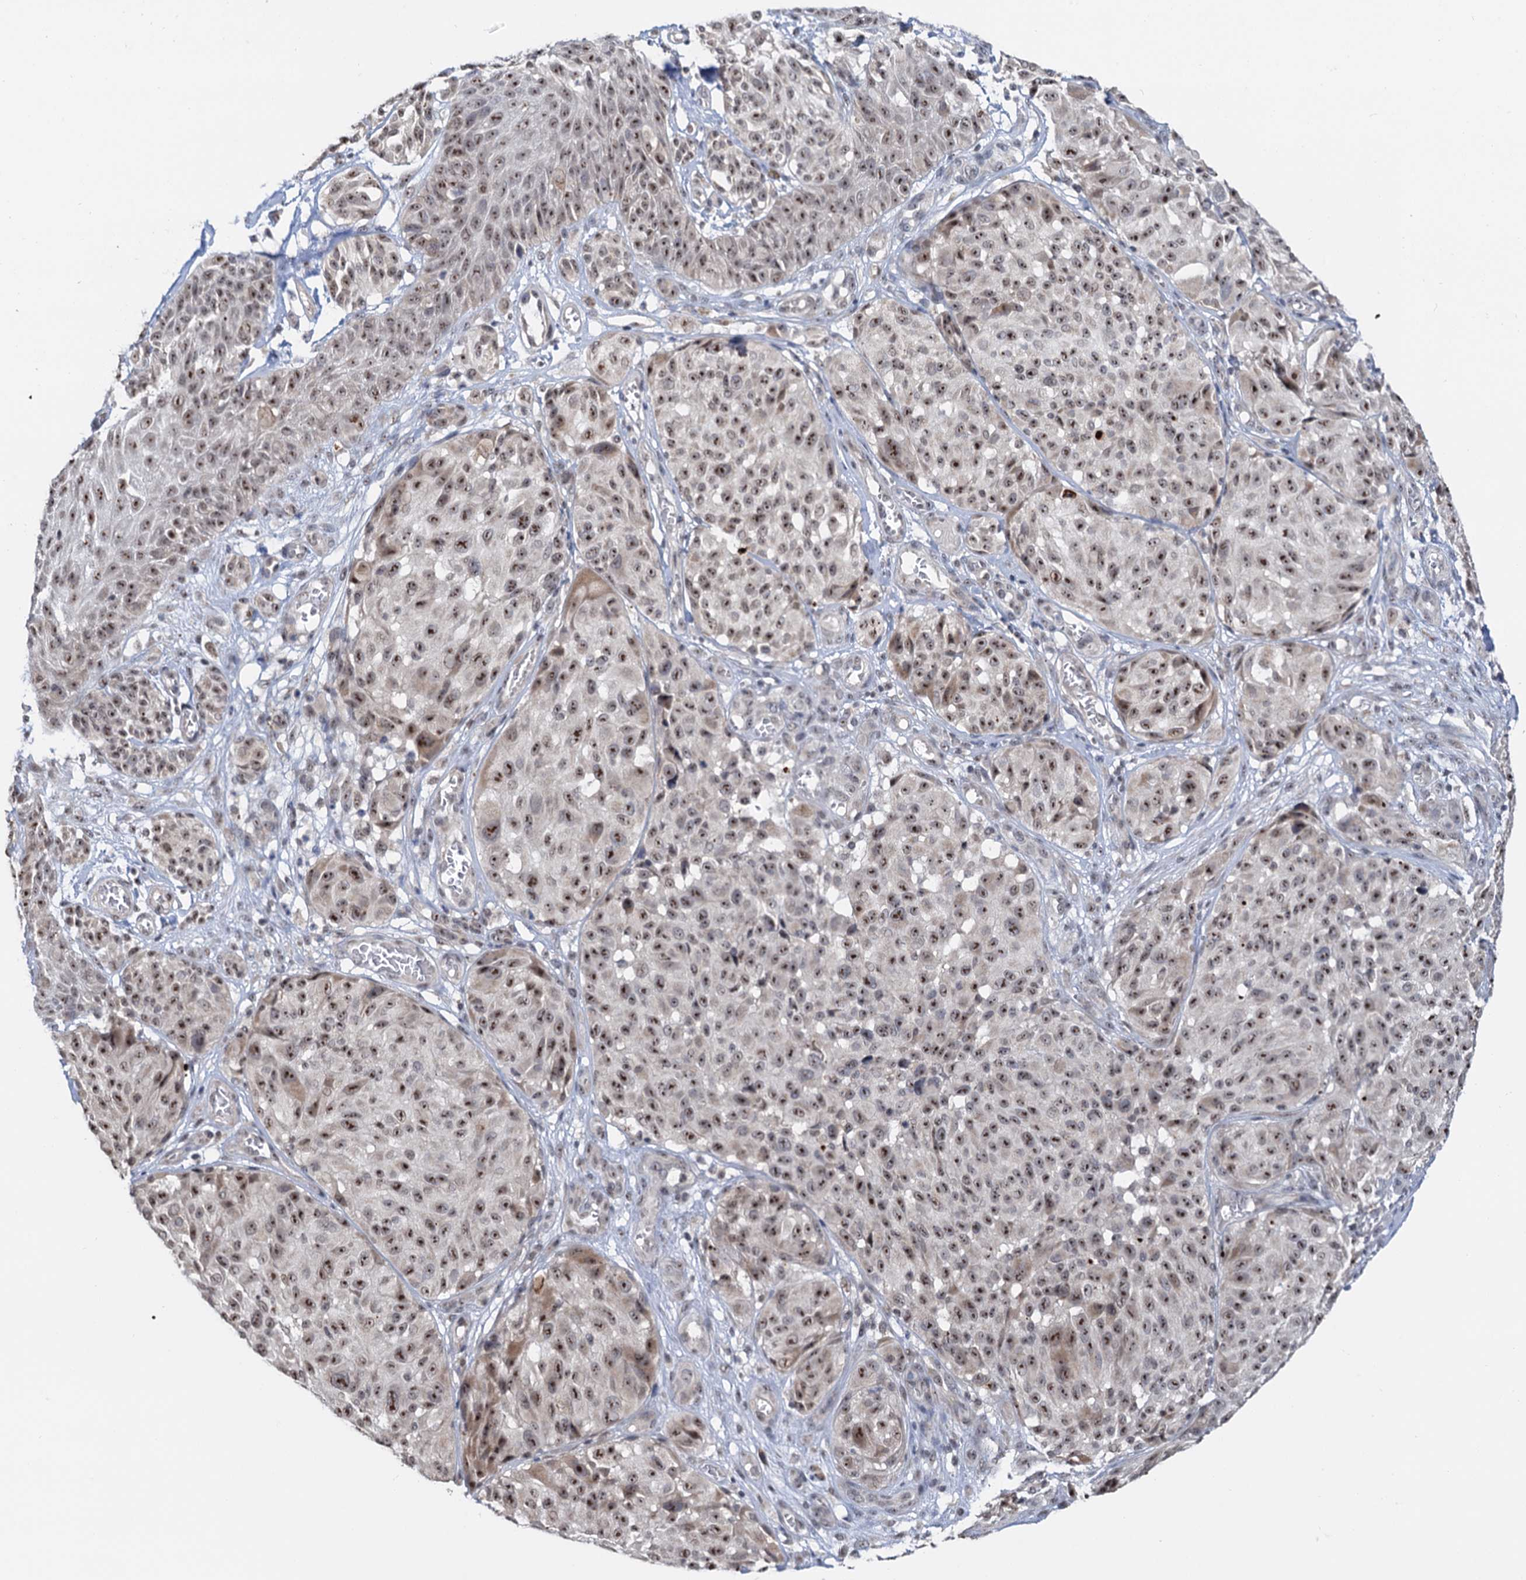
{"staining": {"intensity": "moderate", "quantity": ">75%", "location": "nuclear"}, "tissue": "melanoma", "cell_type": "Tumor cells", "image_type": "cancer", "snomed": [{"axis": "morphology", "description": "Malignant melanoma, NOS"}, {"axis": "topography", "description": "Skin"}], "caption": "Malignant melanoma stained with DAB IHC exhibits medium levels of moderate nuclear expression in approximately >75% of tumor cells.", "gene": "NAT10", "patient": {"sex": "male", "age": 83}}